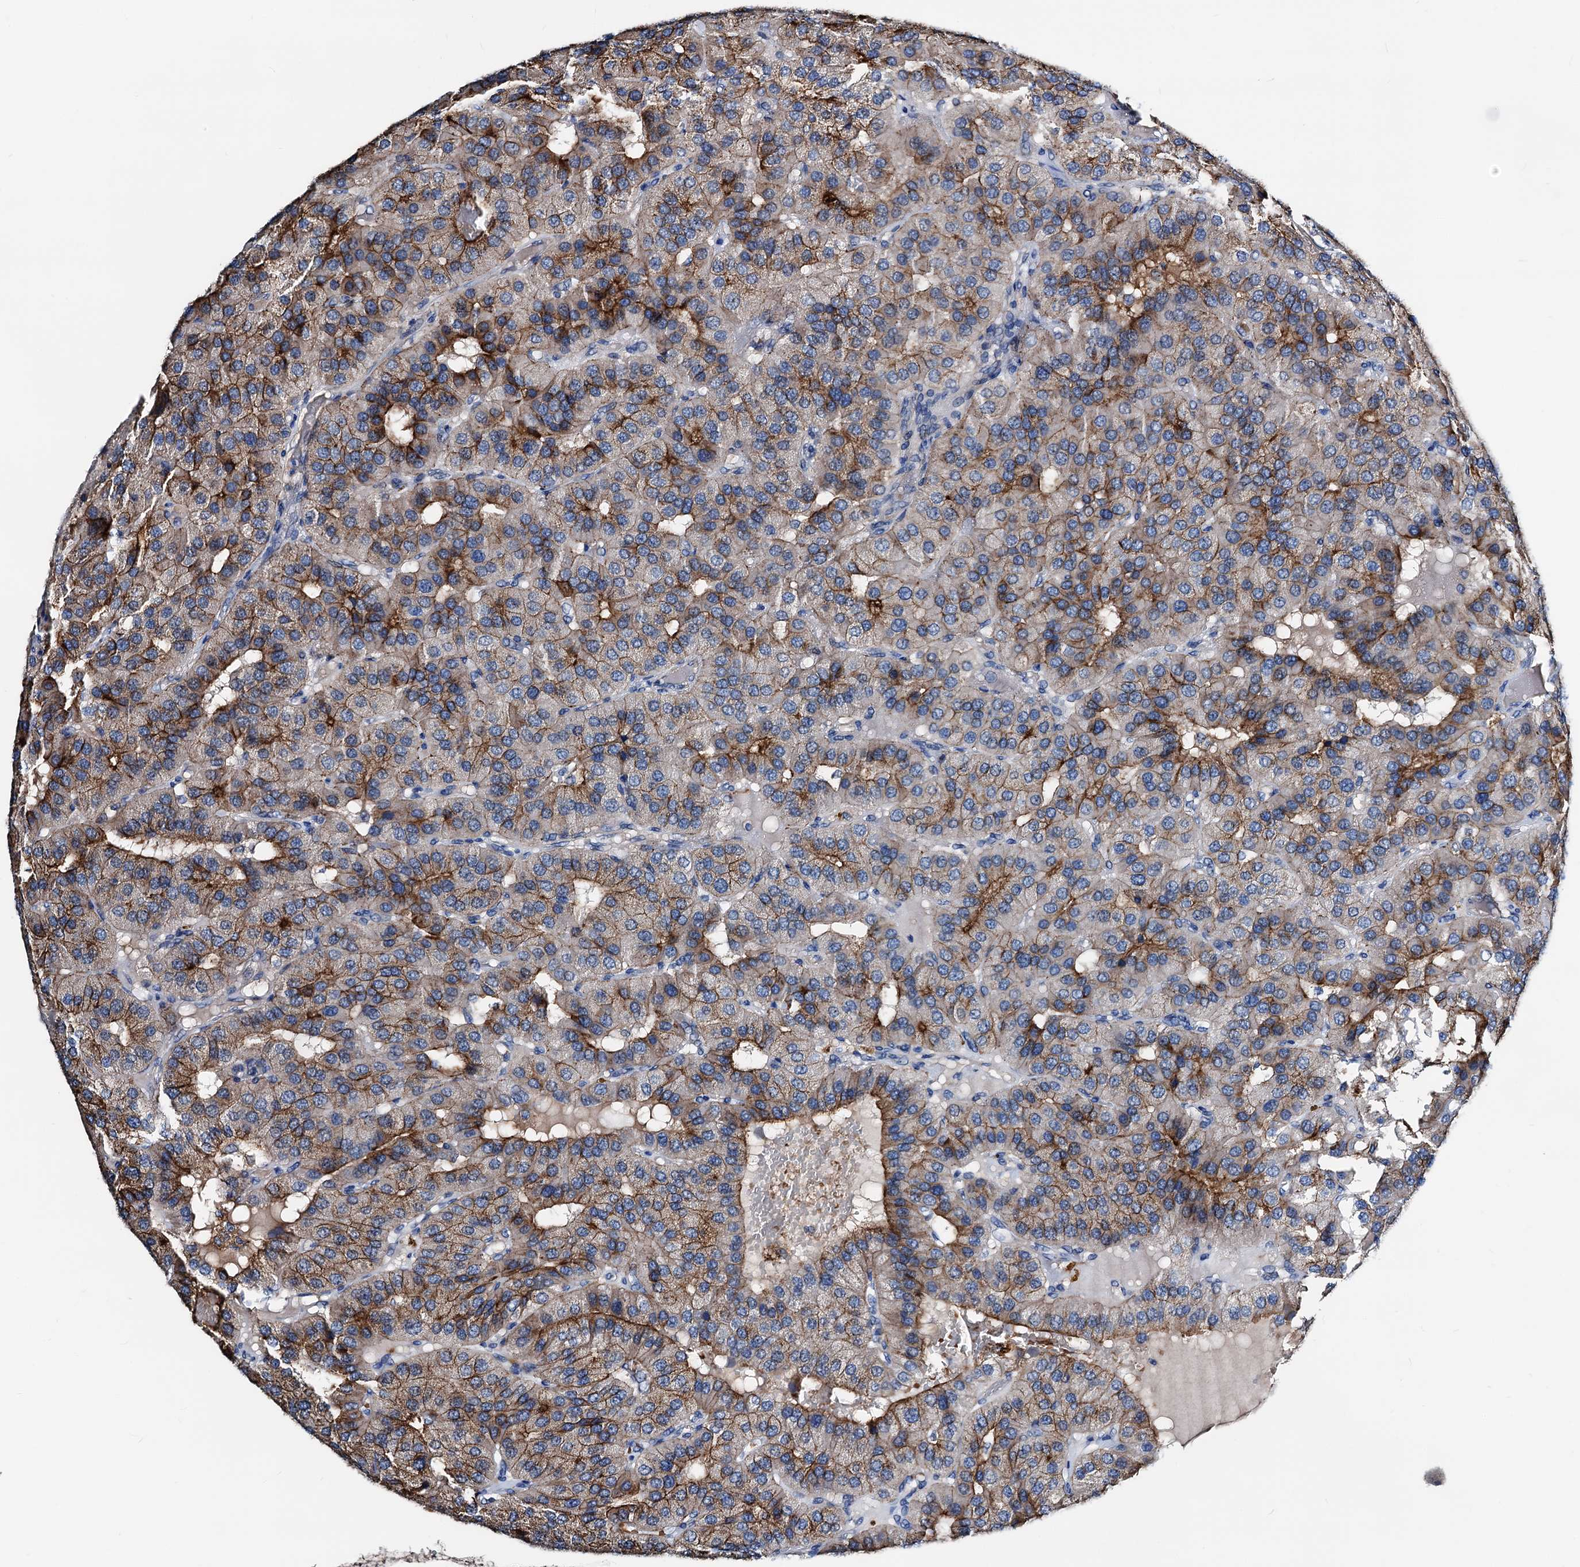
{"staining": {"intensity": "moderate", "quantity": "25%-75%", "location": "cytoplasmic/membranous"}, "tissue": "parathyroid gland", "cell_type": "Glandular cells", "image_type": "normal", "snomed": [{"axis": "morphology", "description": "Normal tissue, NOS"}, {"axis": "morphology", "description": "Adenoma, NOS"}, {"axis": "topography", "description": "Parathyroid gland"}], "caption": "Glandular cells show medium levels of moderate cytoplasmic/membranous positivity in about 25%-75% of cells in unremarkable parathyroid gland. Using DAB (brown) and hematoxylin (blue) stains, captured at high magnification using brightfield microscopy.", "gene": "GCOM1", "patient": {"sex": "female", "age": 86}}